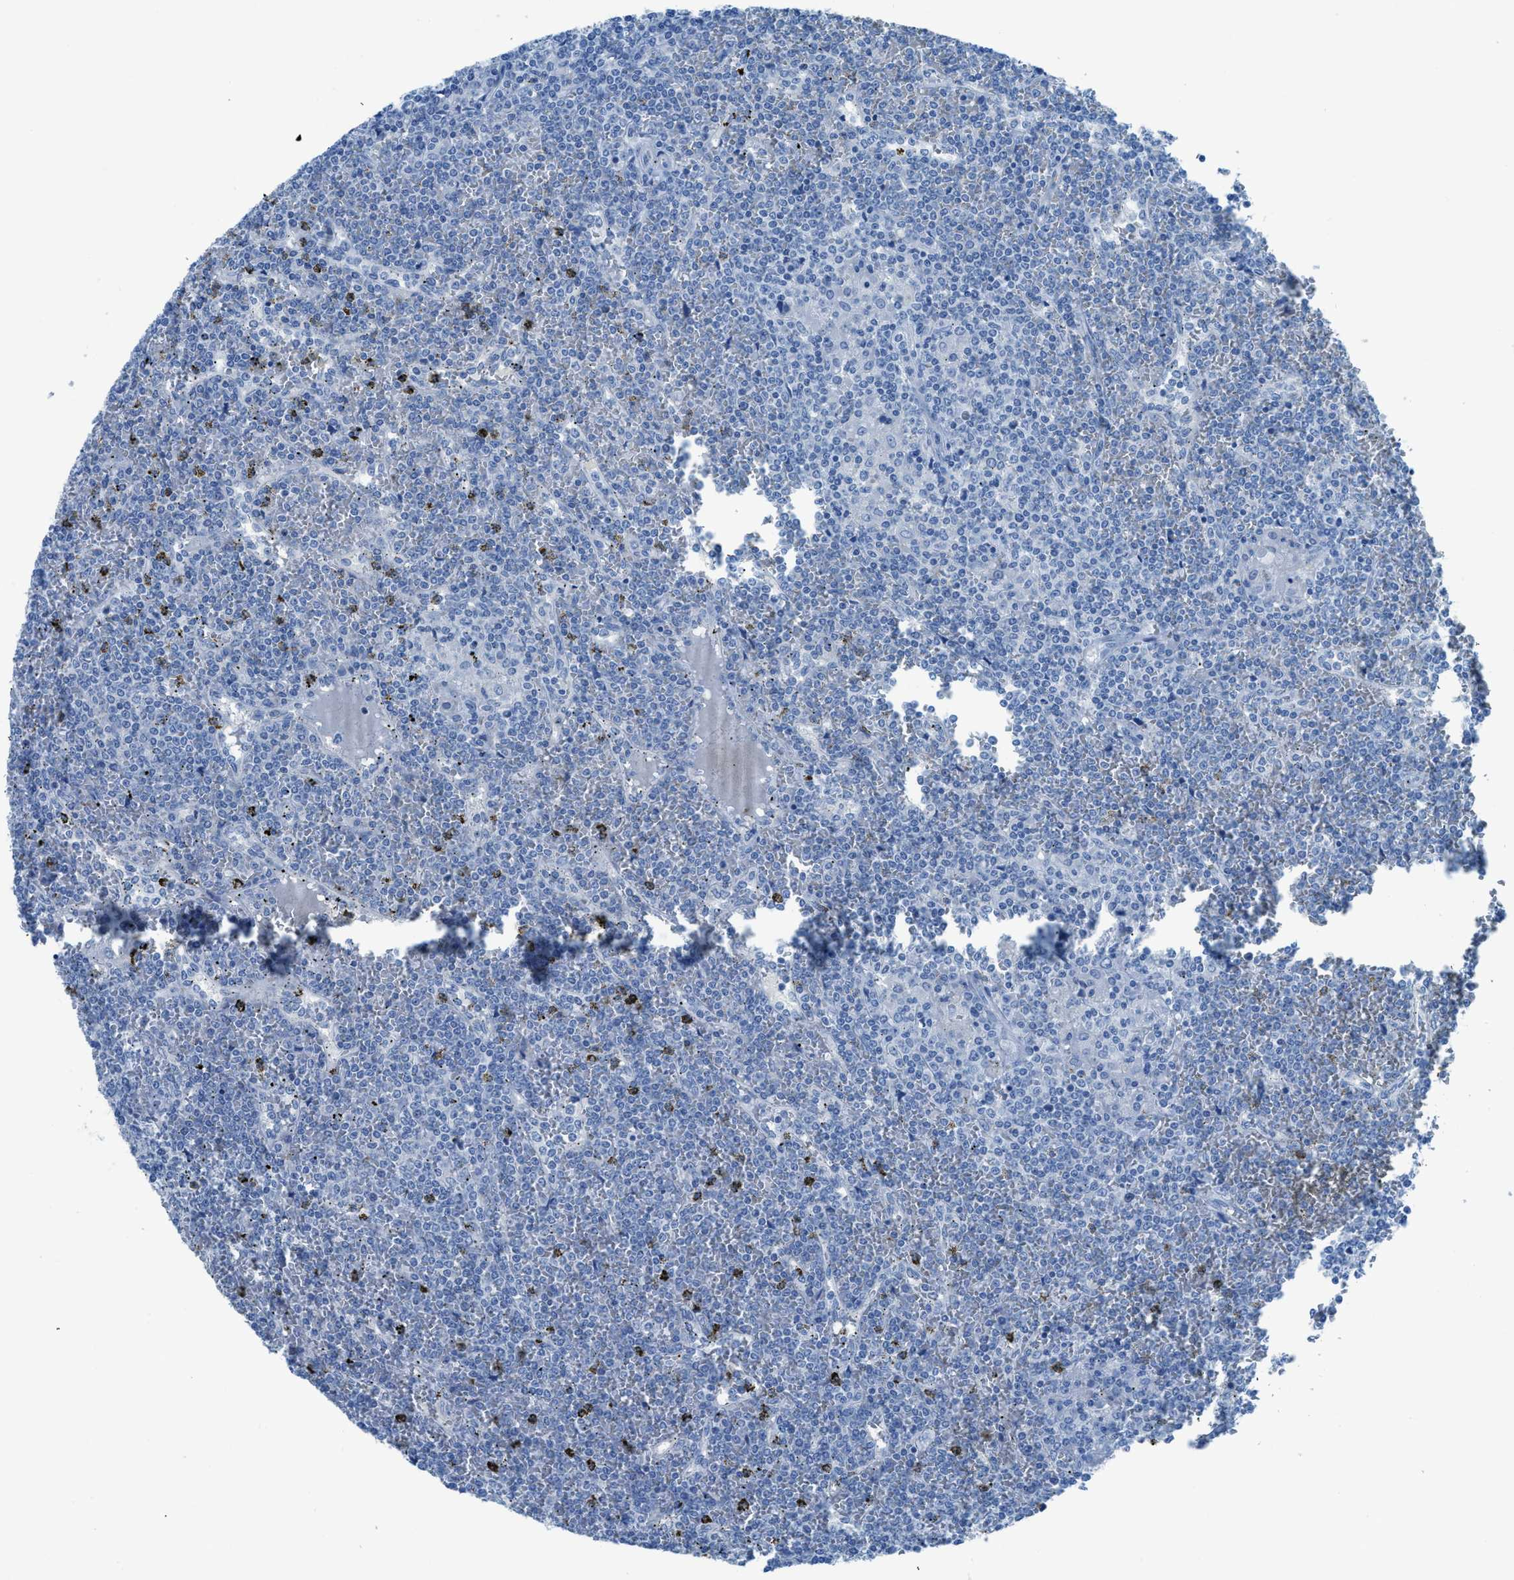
{"staining": {"intensity": "negative", "quantity": "none", "location": "none"}, "tissue": "lymphoma", "cell_type": "Tumor cells", "image_type": "cancer", "snomed": [{"axis": "morphology", "description": "Malignant lymphoma, non-Hodgkin's type, Low grade"}, {"axis": "topography", "description": "Spleen"}], "caption": "Immunohistochemistry micrograph of human lymphoma stained for a protein (brown), which displays no expression in tumor cells. The staining is performed using DAB (3,3'-diaminobenzidine) brown chromogen with nuclei counter-stained in using hematoxylin.", "gene": "ACAN", "patient": {"sex": "female", "age": 19}}